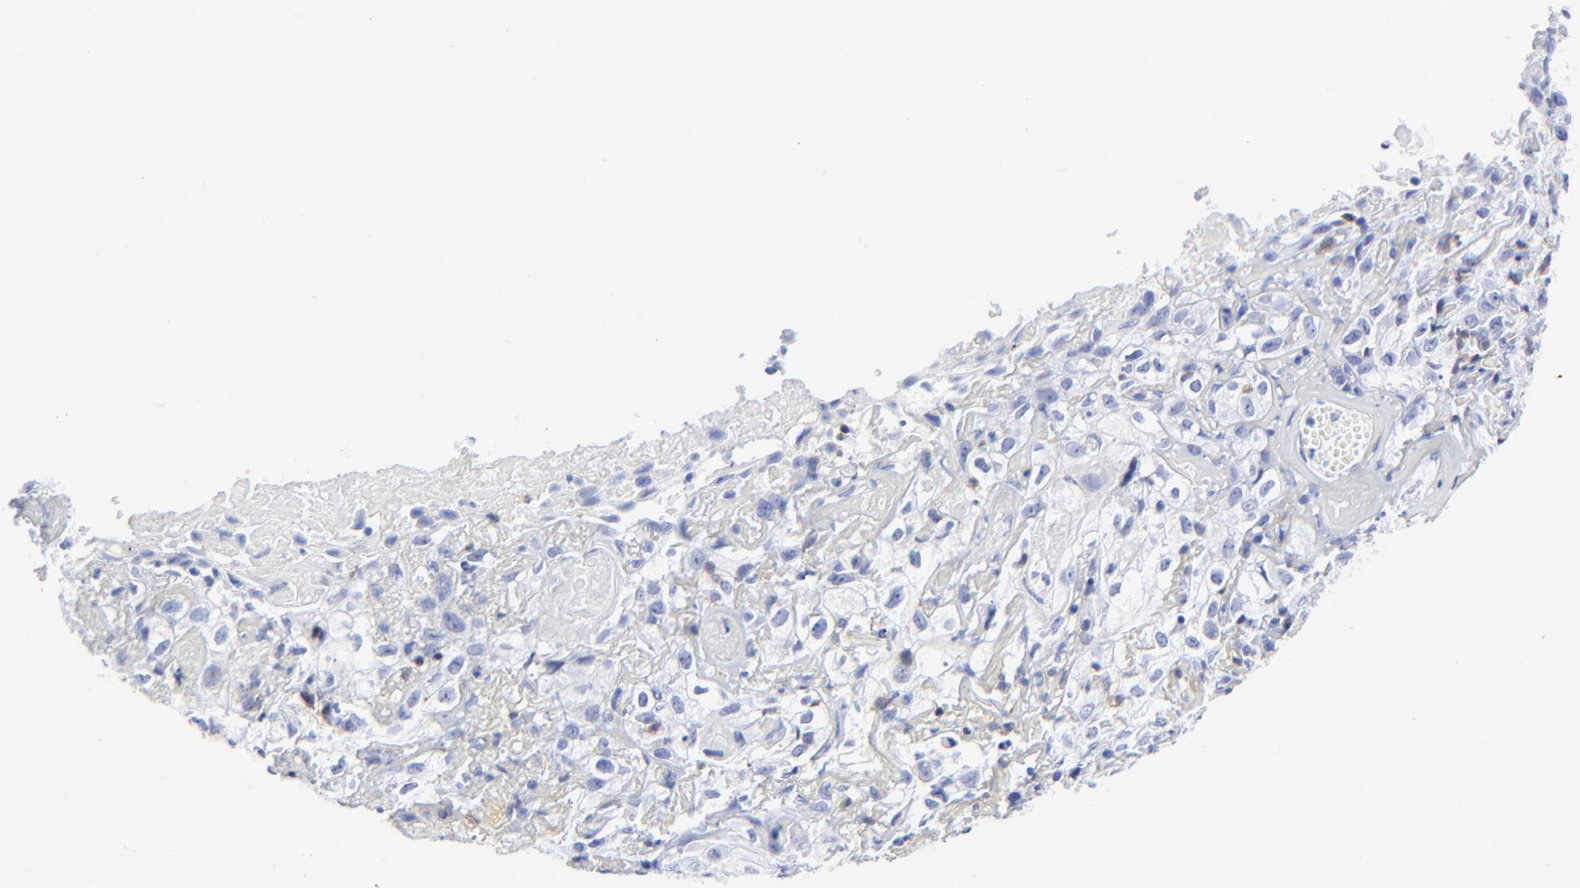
{"staining": {"intensity": "negative", "quantity": "none", "location": "none"}, "tissue": "skin cancer", "cell_type": "Tumor cells", "image_type": "cancer", "snomed": [{"axis": "morphology", "description": "Squamous cell carcinoma, NOS"}, {"axis": "topography", "description": "Skin"}], "caption": "An image of human squamous cell carcinoma (skin) is negative for staining in tumor cells.", "gene": "LCK", "patient": {"sex": "male", "age": 65}}